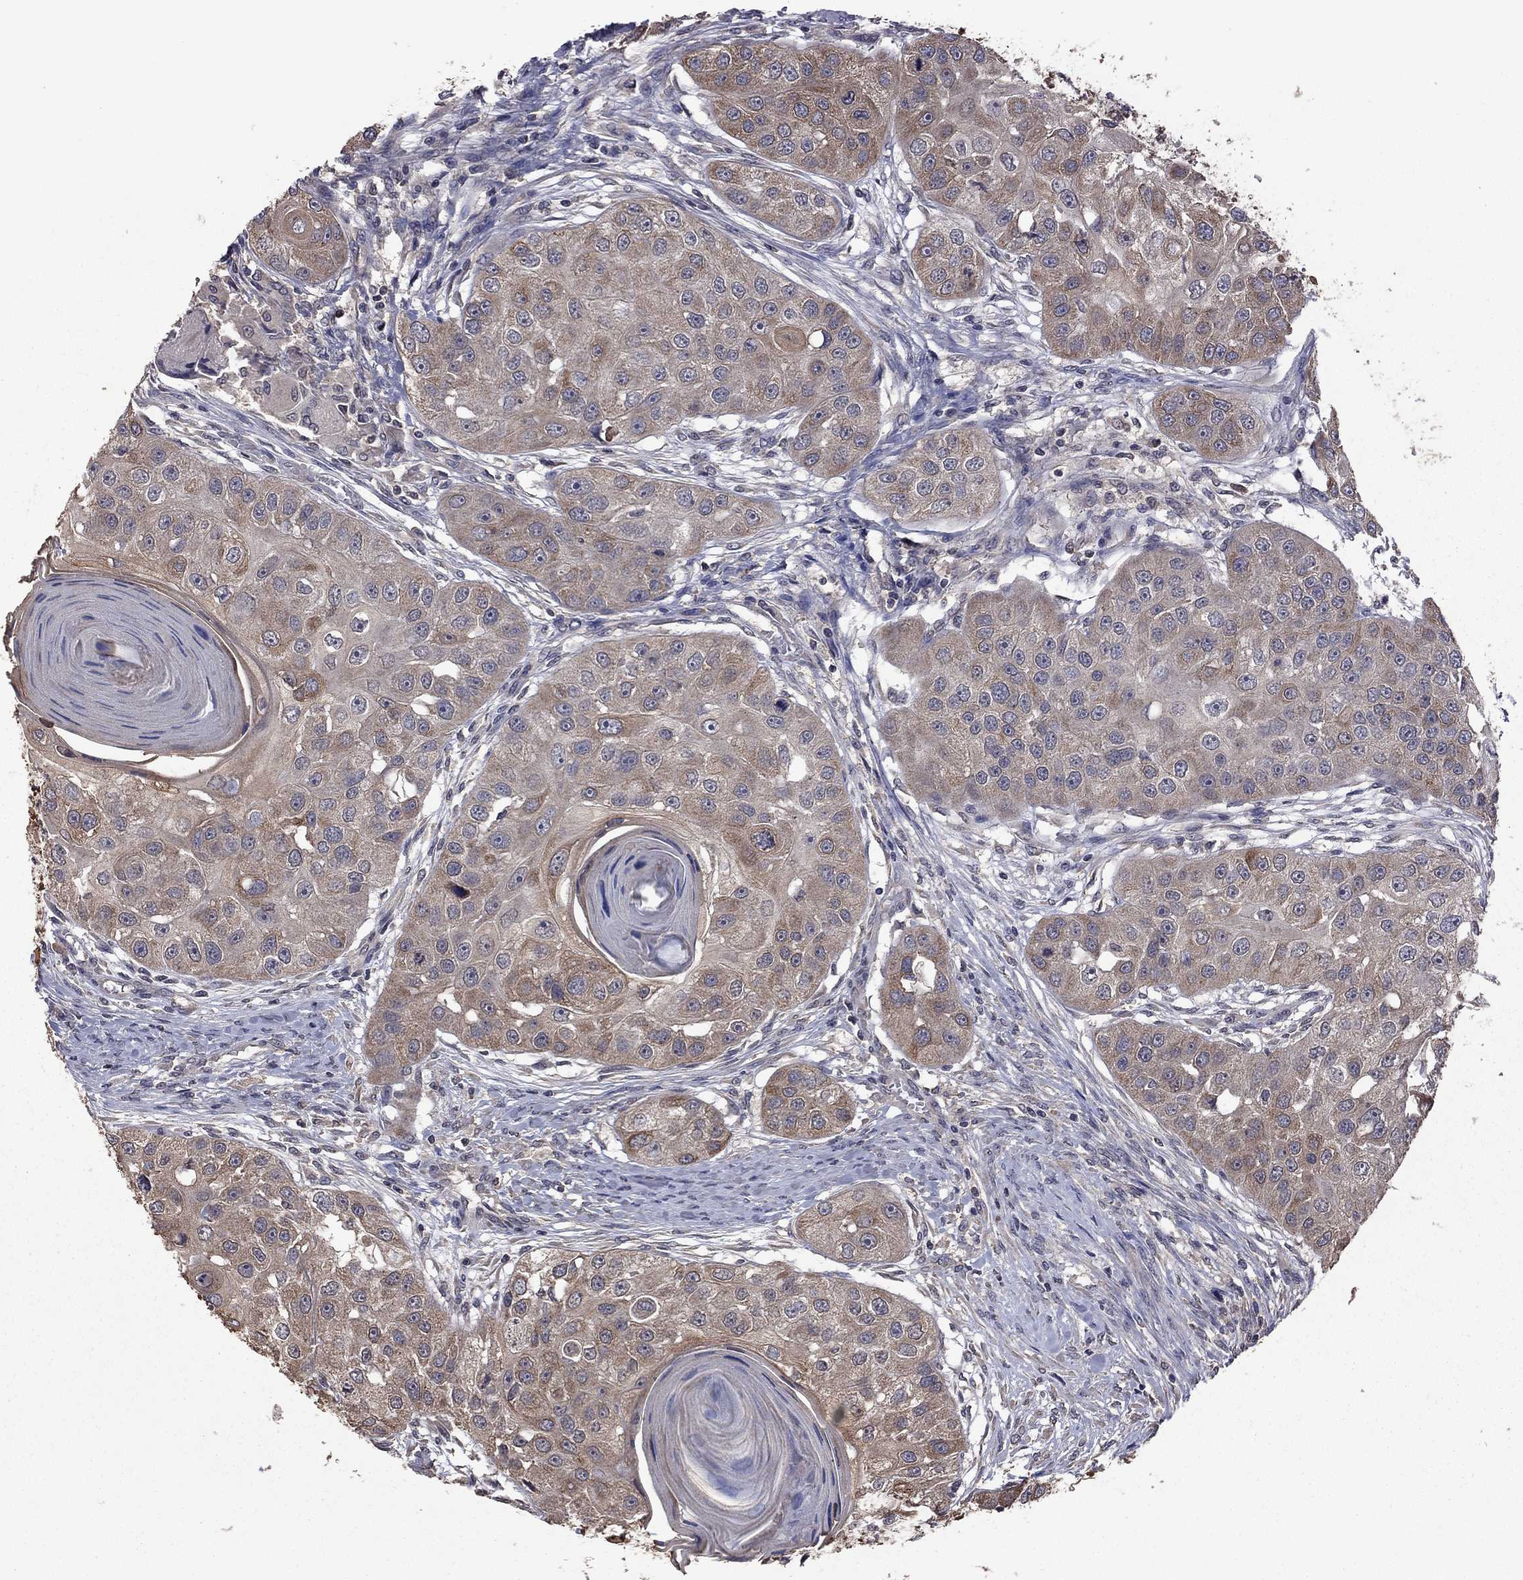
{"staining": {"intensity": "moderate", "quantity": ">75%", "location": "cytoplasmic/membranous"}, "tissue": "head and neck cancer", "cell_type": "Tumor cells", "image_type": "cancer", "snomed": [{"axis": "morphology", "description": "Normal tissue, NOS"}, {"axis": "morphology", "description": "Squamous cell carcinoma, NOS"}, {"axis": "topography", "description": "Skeletal muscle"}, {"axis": "topography", "description": "Head-Neck"}], "caption": "Brown immunohistochemical staining in human squamous cell carcinoma (head and neck) demonstrates moderate cytoplasmic/membranous positivity in about >75% of tumor cells. Nuclei are stained in blue.", "gene": "TSNARE1", "patient": {"sex": "male", "age": 51}}